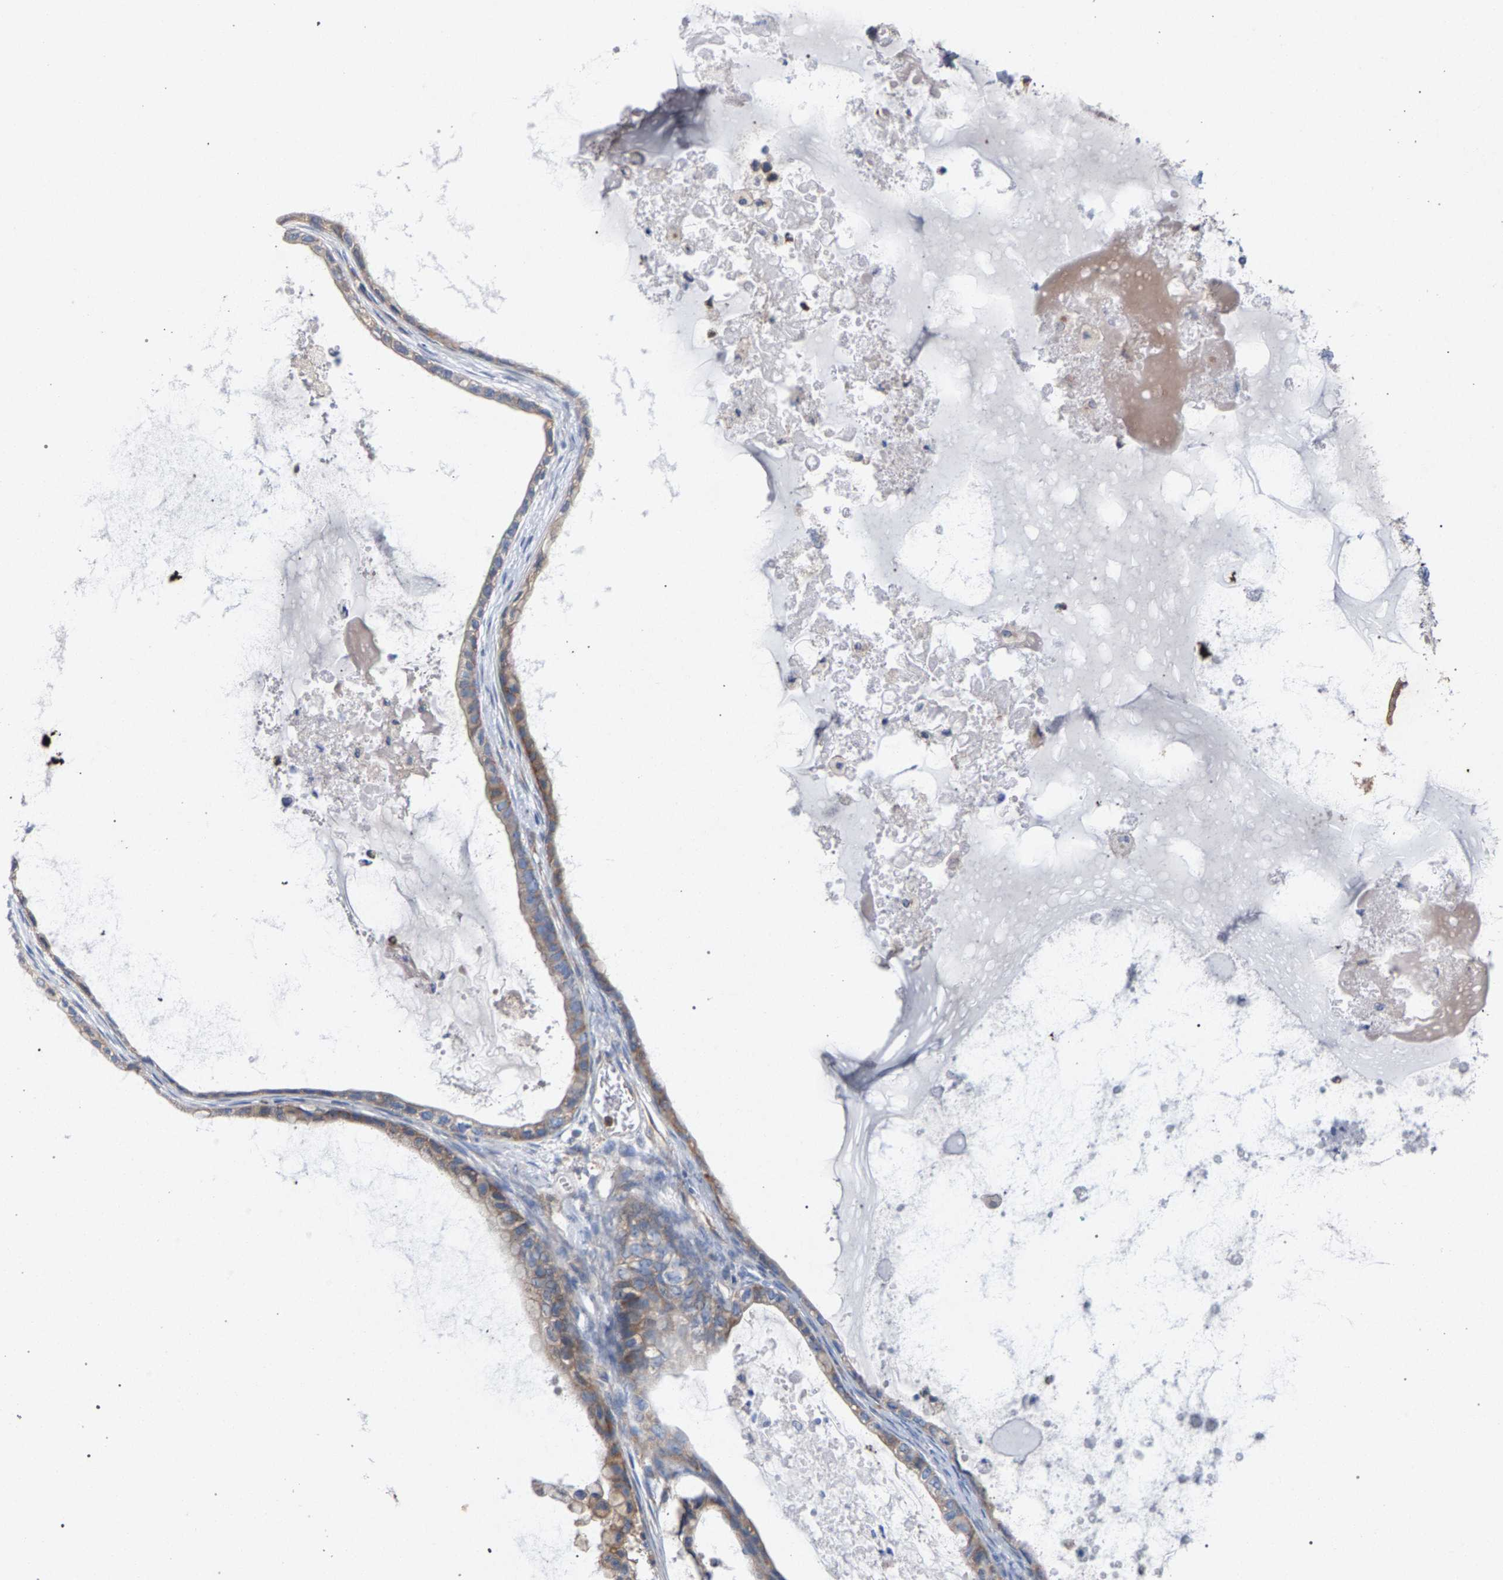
{"staining": {"intensity": "weak", "quantity": ">75%", "location": "cytoplasmic/membranous"}, "tissue": "ovarian cancer", "cell_type": "Tumor cells", "image_type": "cancer", "snomed": [{"axis": "morphology", "description": "Cystadenocarcinoma, mucinous, NOS"}, {"axis": "topography", "description": "Ovary"}], "caption": "Human mucinous cystadenocarcinoma (ovarian) stained with a protein marker demonstrates weak staining in tumor cells.", "gene": "MAMDC2", "patient": {"sex": "female", "age": 80}}